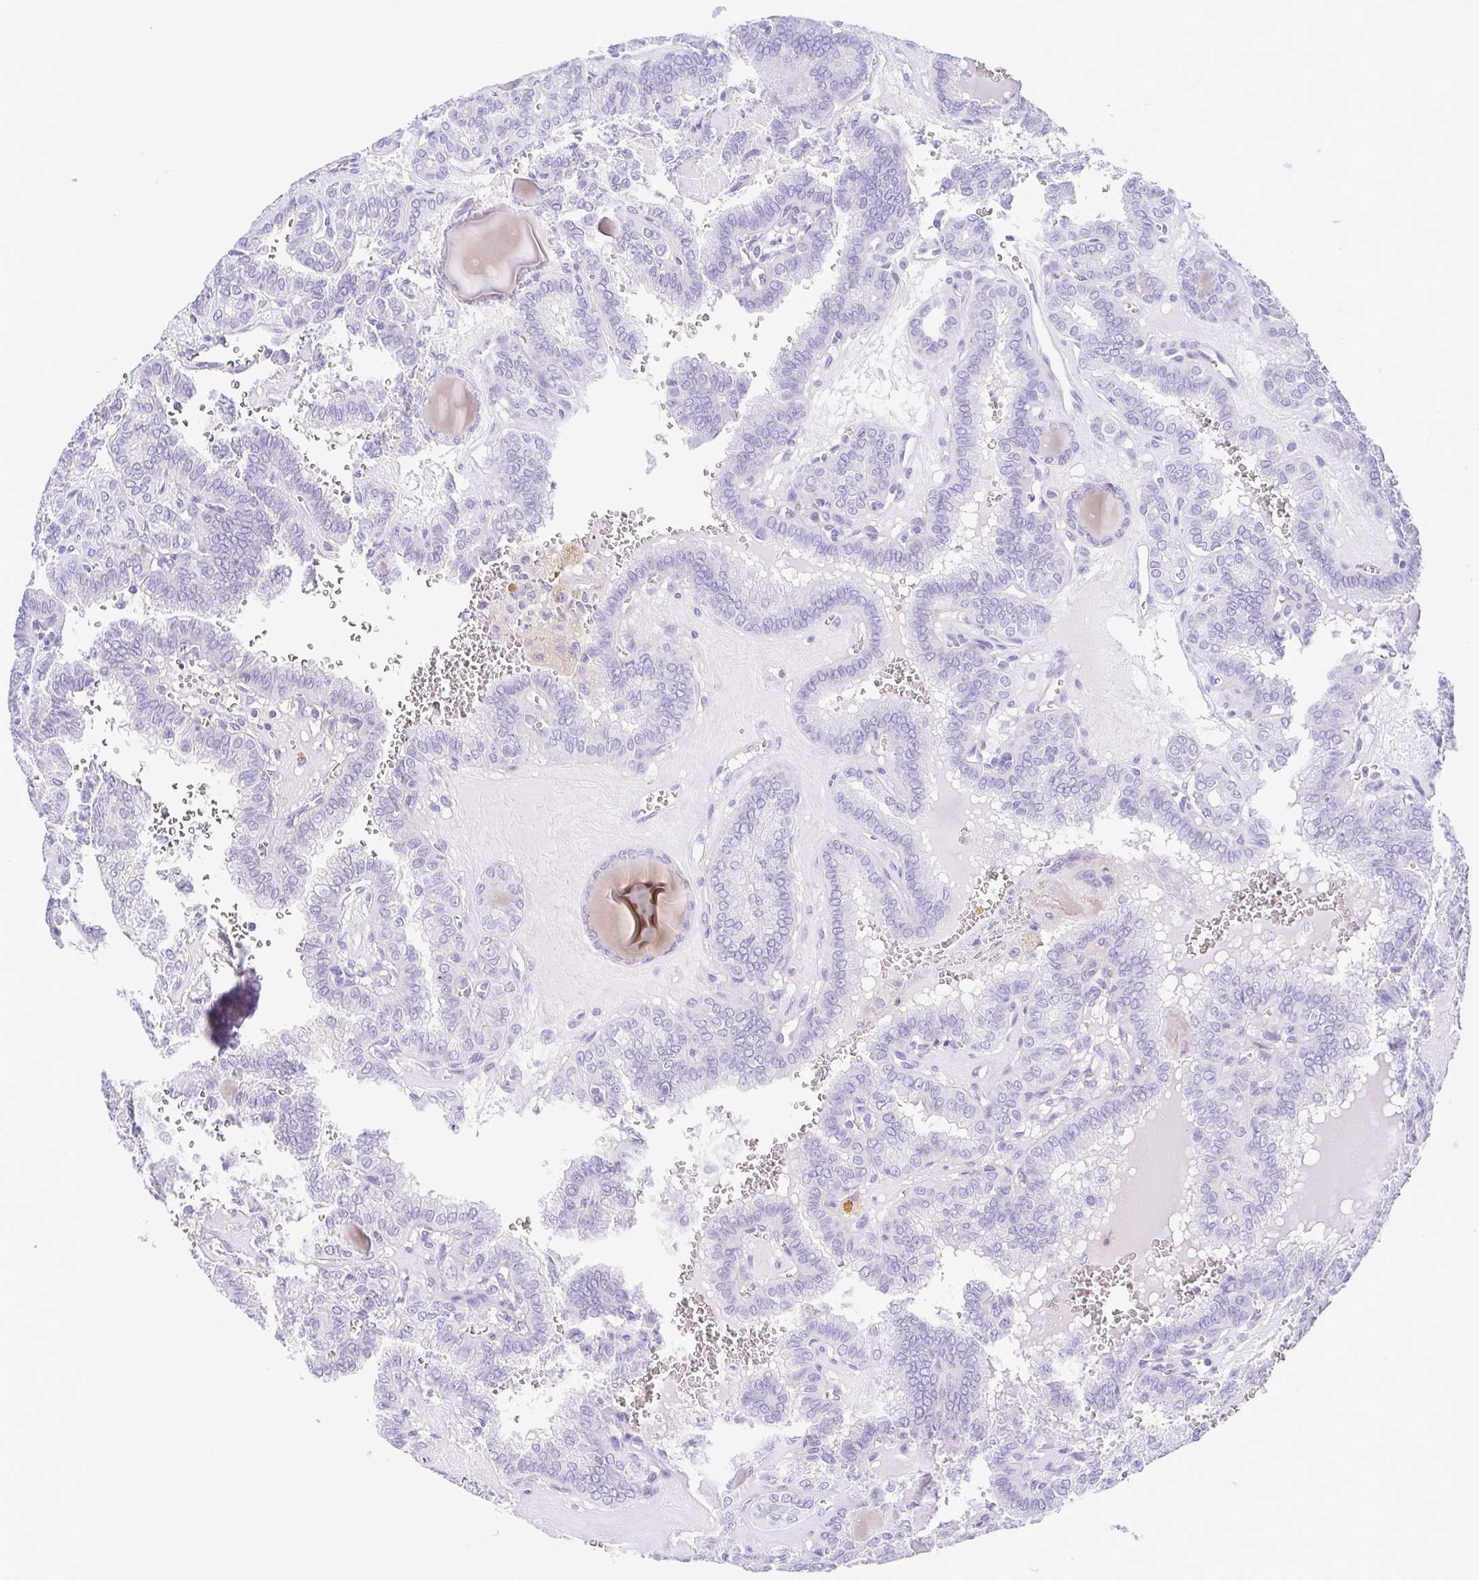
{"staining": {"intensity": "negative", "quantity": "none", "location": "none"}, "tissue": "thyroid cancer", "cell_type": "Tumor cells", "image_type": "cancer", "snomed": [{"axis": "morphology", "description": "Papillary adenocarcinoma, NOS"}, {"axis": "topography", "description": "Thyroid gland"}], "caption": "Immunohistochemistry photomicrograph of human thyroid cancer (papillary adenocarcinoma) stained for a protein (brown), which displays no expression in tumor cells. Brightfield microscopy of IHC stained with DAB (3,3'-diaminobenzidine) (brown) and hematoxylin (blue), captured at high magnification.", "gene": "GPR182", "patient": {"sex": "female", "age": 41}}